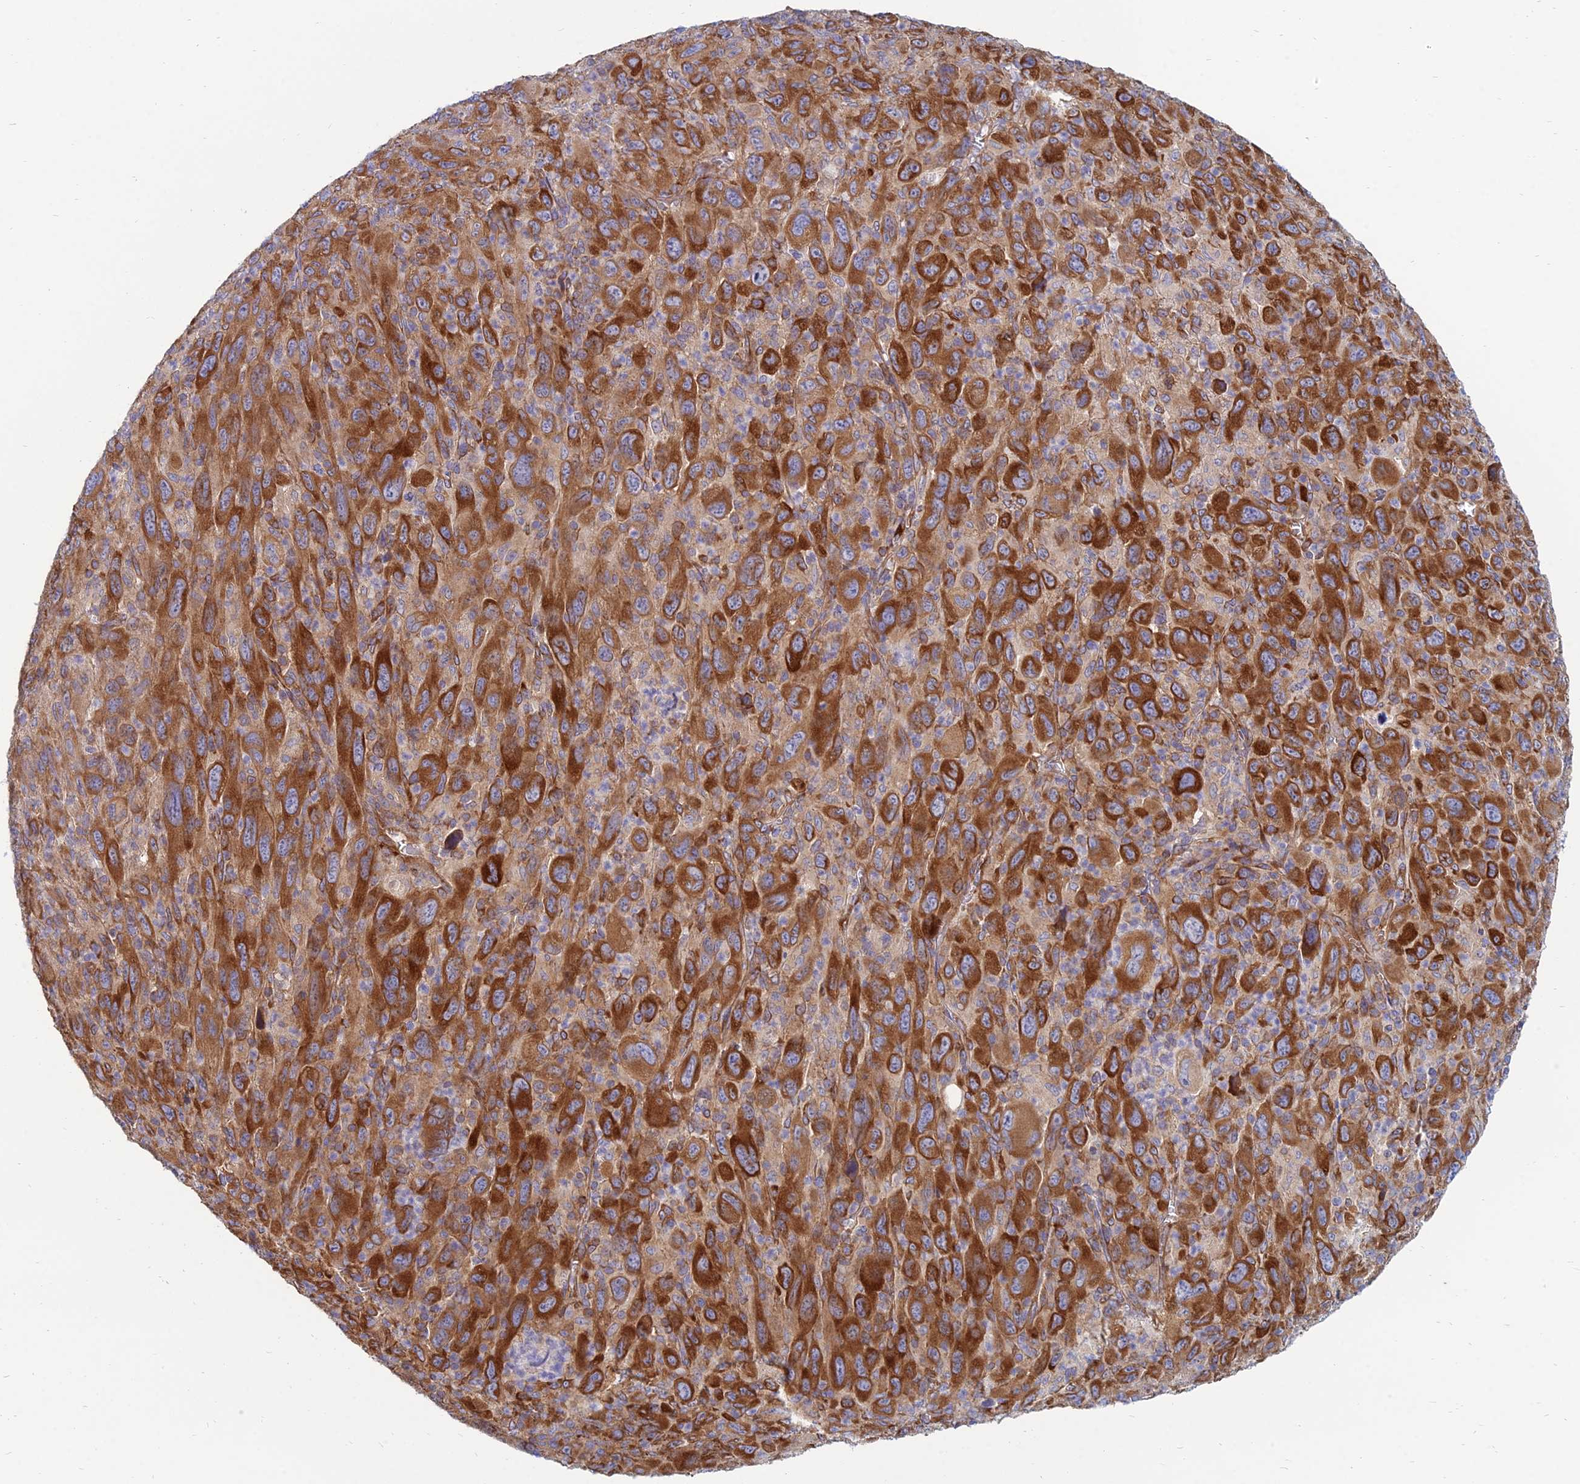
{"staining": {"intensity": "strong", "quantity": ">75%", "location": "cytoplasmic/membranous"}, "tissue": "melanoma", "cell_type": "Tumor cells", "image_type": "cancer", "snomed": [{"axis": "morphology", "description": "Malignant melanoma, Metastatic site"}, {"axis": "topography", "description": "Skin"}], "caption": "Strong cytoplasmic/membranous expression for a protein is identified in about >75% of tumor cells of melanoma using immunohistochemistry.", "gene": "TXLNA", "patient": {"sex": "female", "age": 56}}